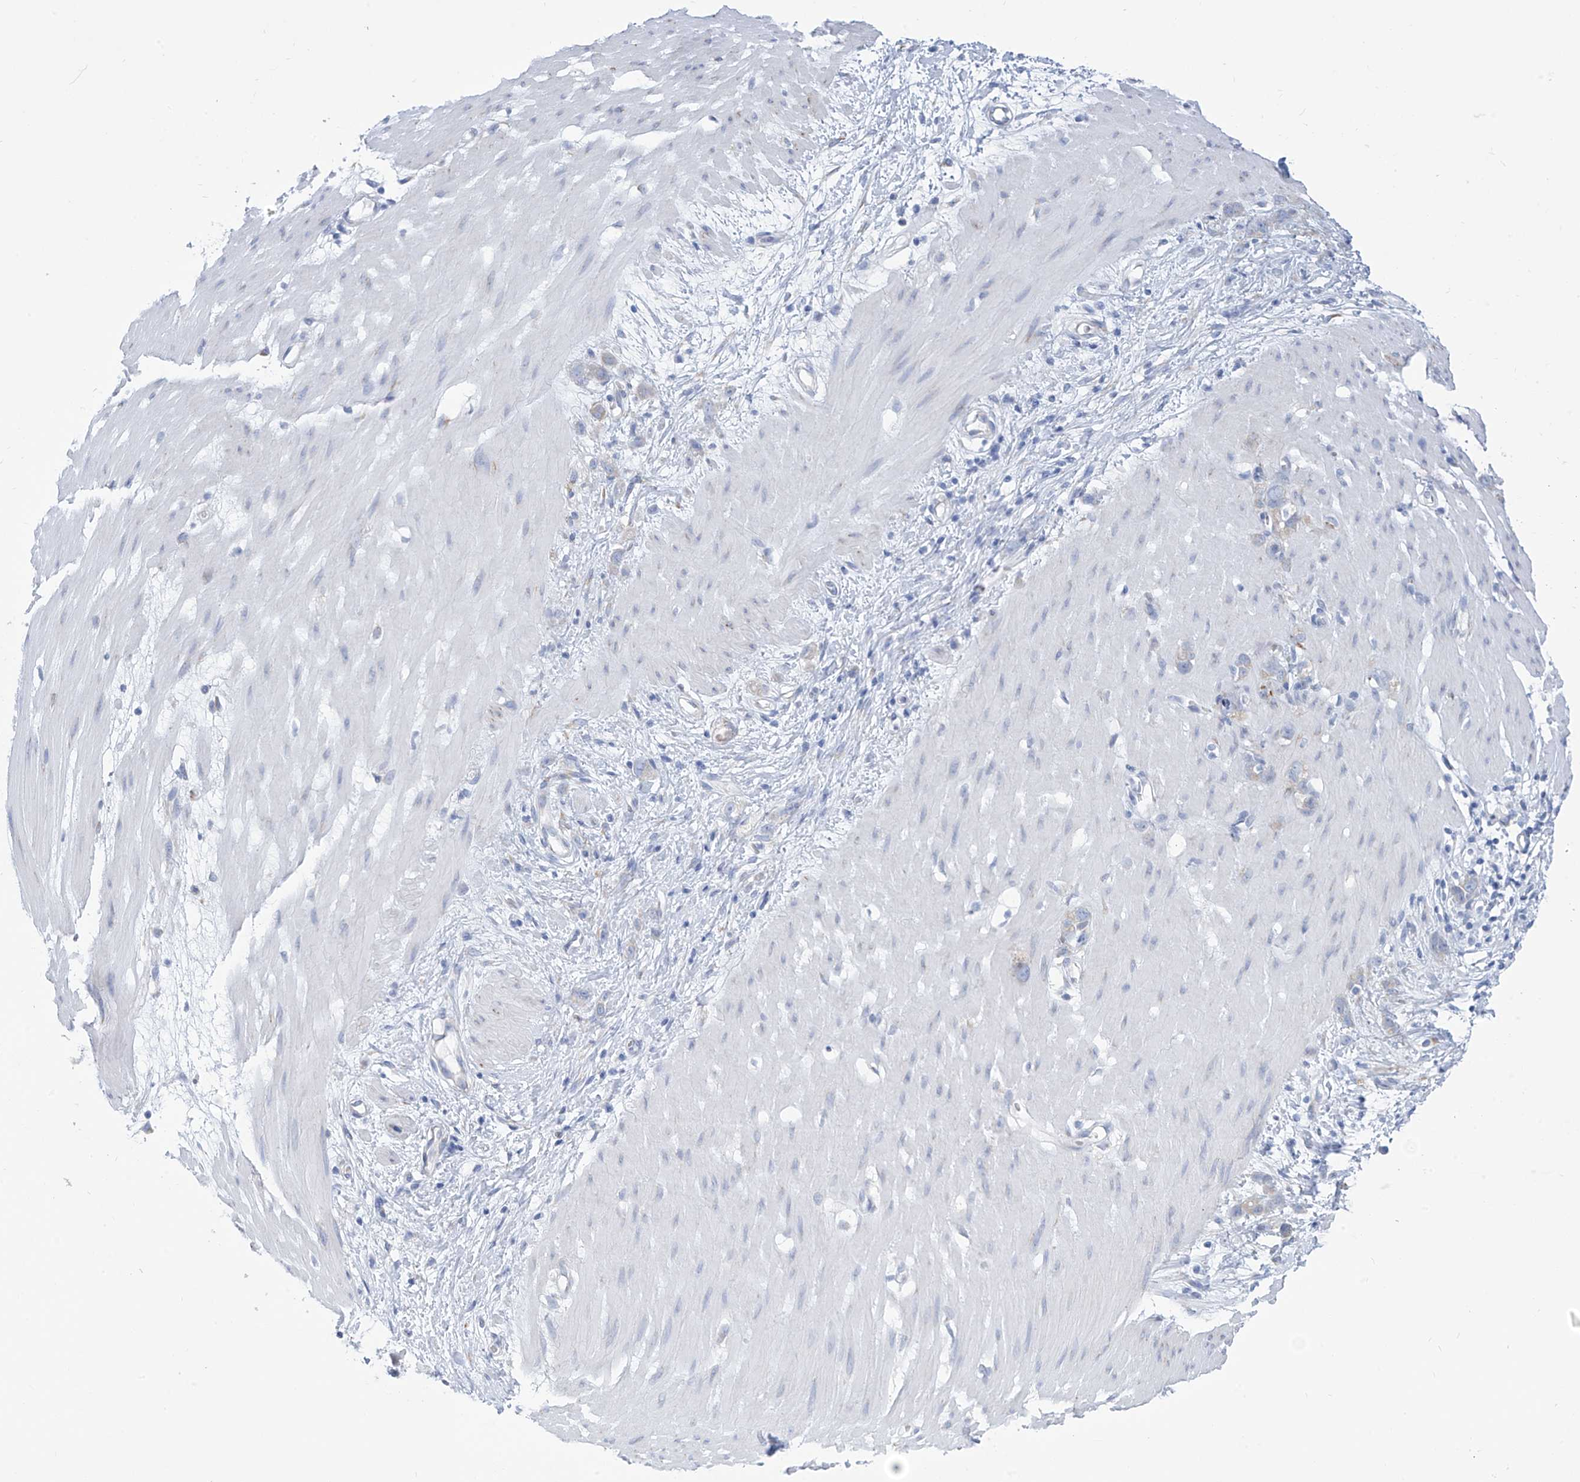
{"staining": {"intensity": "negative", "quantity": "none", "location": "none"}, "tissue": "stomach cancer", "cell_type": "Tumor cells", "image_type": "cancer", "snomed": [{"axis": "morphology", "description": "Adenocarcinoma, NOS"}, {"axis": "topography", "description": "Stomach"}], "caption": "Immunohistochemistry of human stomach adenocarcinoma displays no expression in tumor cells. The staining was performed using DAB (3,3'-diaminobenzidine) to visualize the protein expression in brown, while the nuclei were stained in blue with hematoxylin (Magnification: 20x).", "gene": "RCN2", "patient": {"sex": "female", "age": 76}}